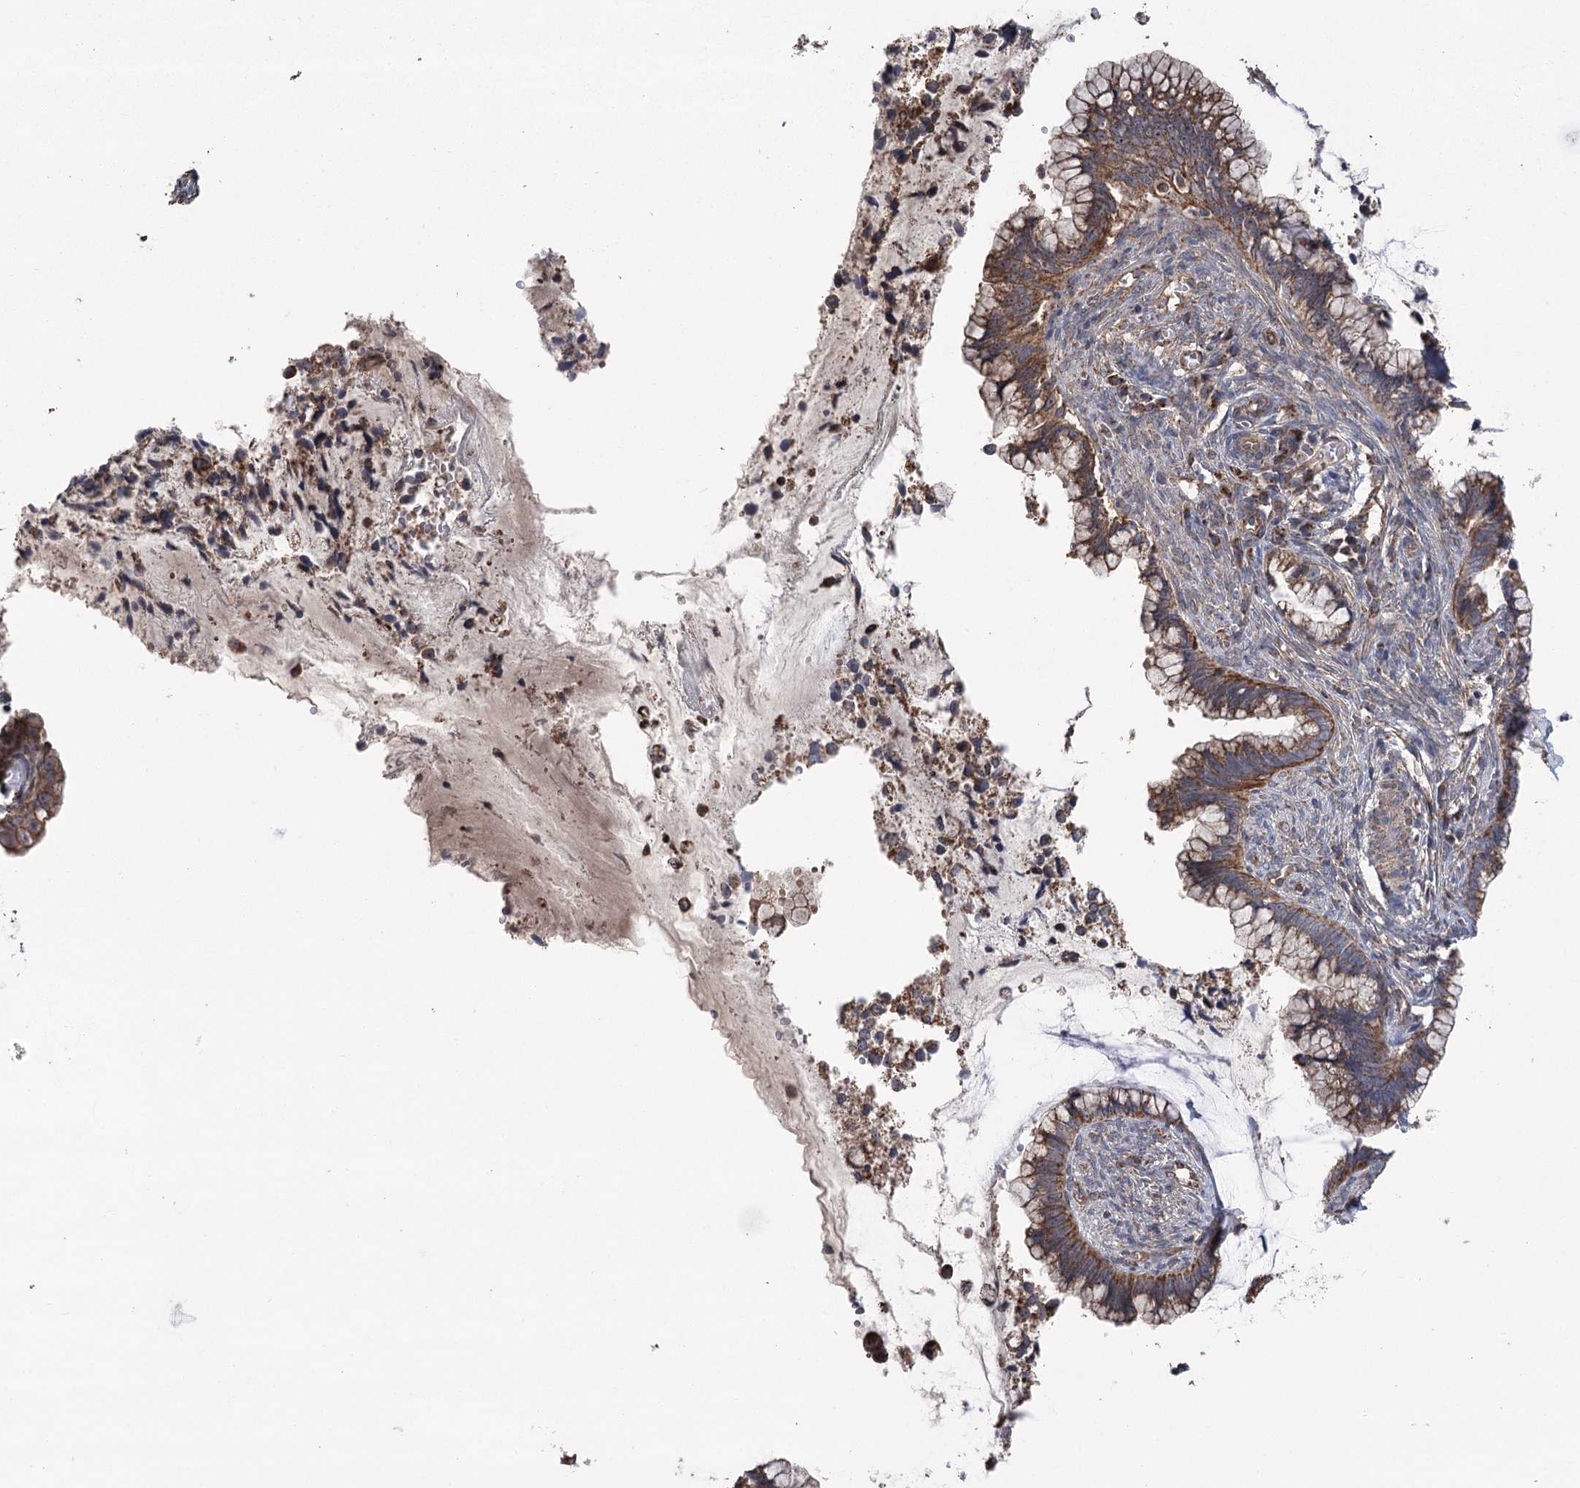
{"staining": {"intensity": "moderate", "quantity": ">75%", "location": "cytoplasmic/membranous"}, "tissue": "cervical cancer", "cell_type": "Tumor cells", "image_type": "cancer", "snomed": [{"axis": "morphology", "description": "Adenocarcinoma, NOS"}, {"axis": "topography", "description": "Cervix"}], "caption": "Cervical cancer (adenocarcinoma) stained for a protein (brown) demonstrates moderate cytoplasmic/membranous positive positivity in approximately >75% of tumor cells.", "gene": "RWDD4", "patient": {"sex": "female", "age": 44}}